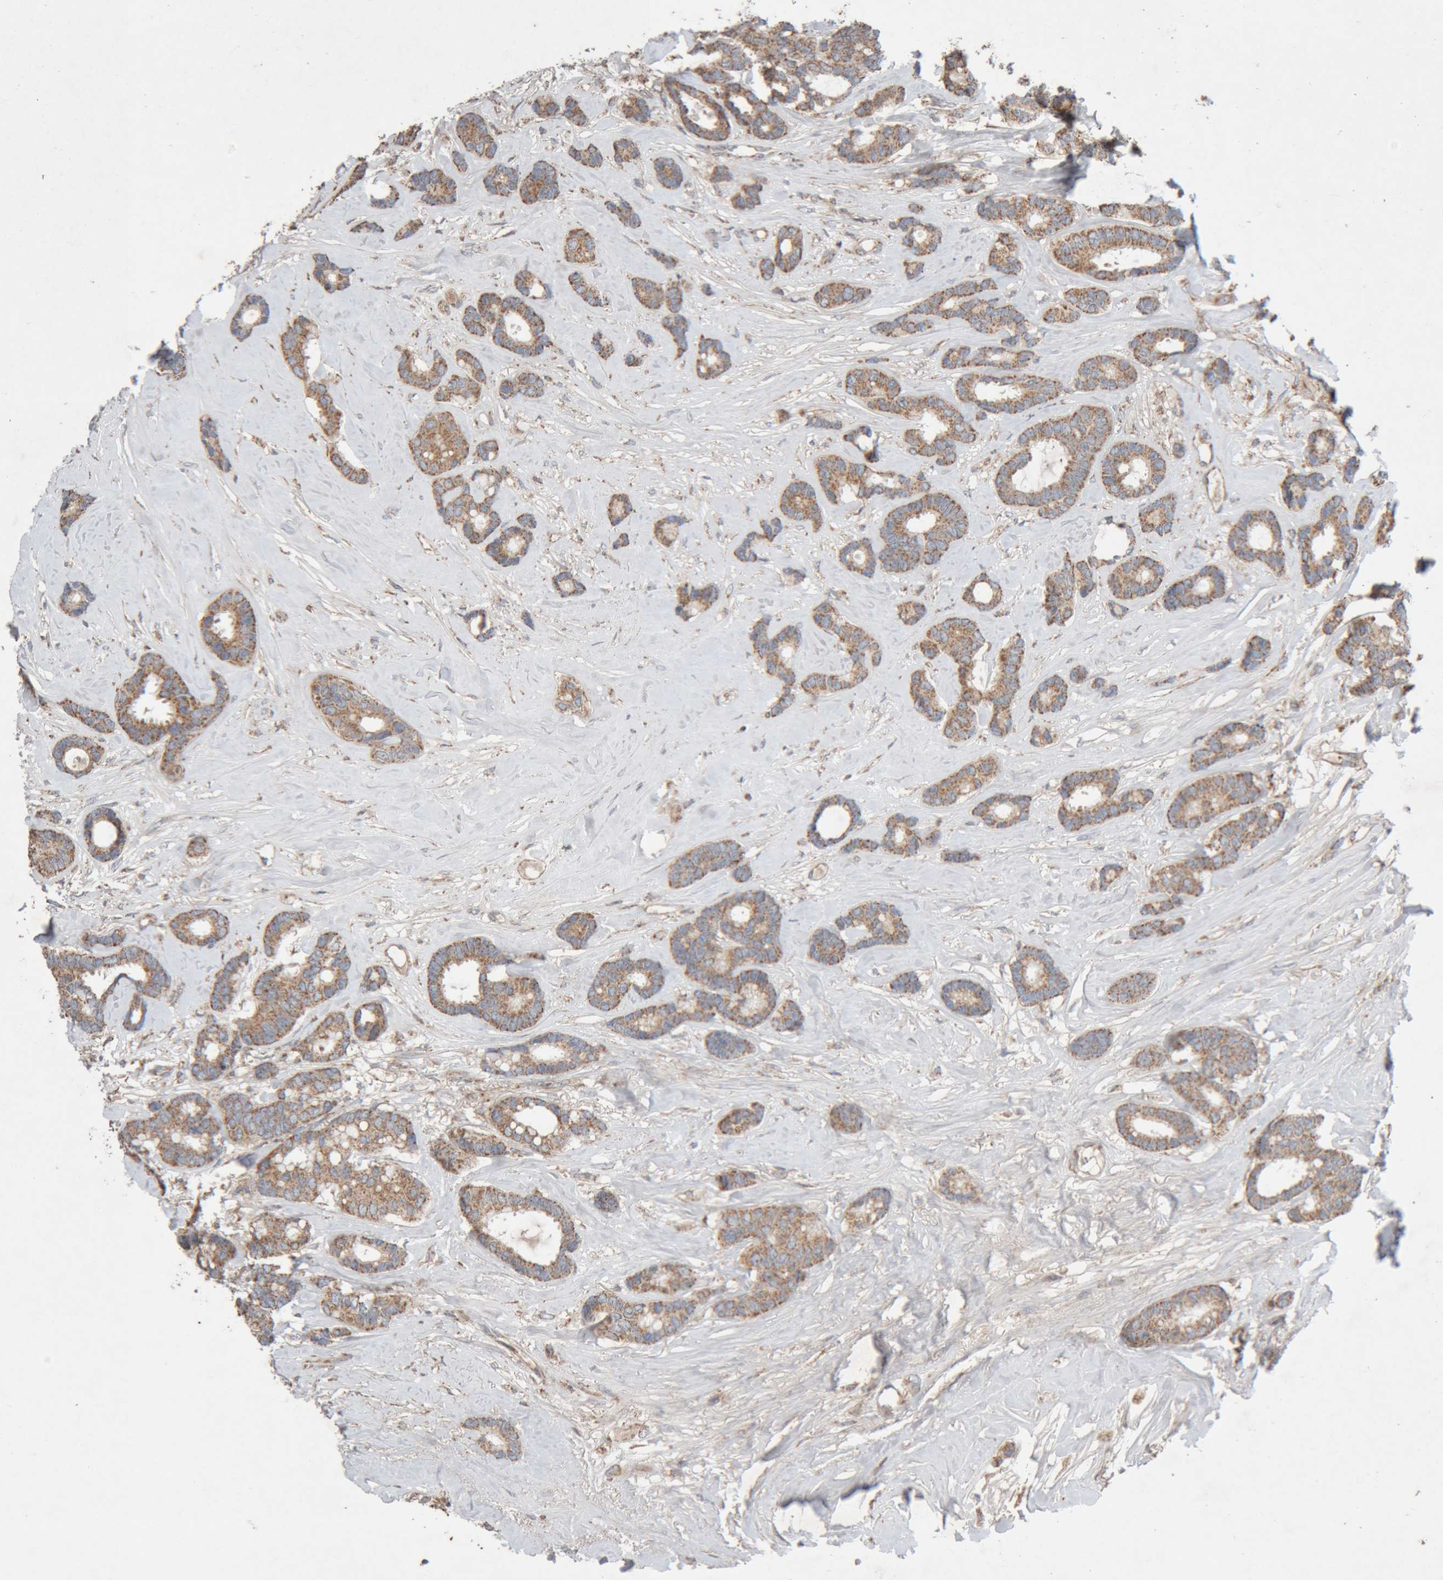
{"staining": {"intensity": "moderate", "quantity": ">75%", "location": "cytoplasmic/membranous"}, "tissue": "breast cancer", "cell_type": "Tumor cells", "image_type": "cancer", "snomed": [{"axis": "morphology", "description": "Duct carcinoma"}, {"axis": "topography", "description": "Breast"}], "caption": "Brown immunohistochemical staining in human breast cancer (invasive ductal carcinoma) reveals moderate cytoplasmic/membranous staining in approximately >75% of tumor cells.", "gene": "KIF21B", "patient": {"sex": "female", "age": 87}}